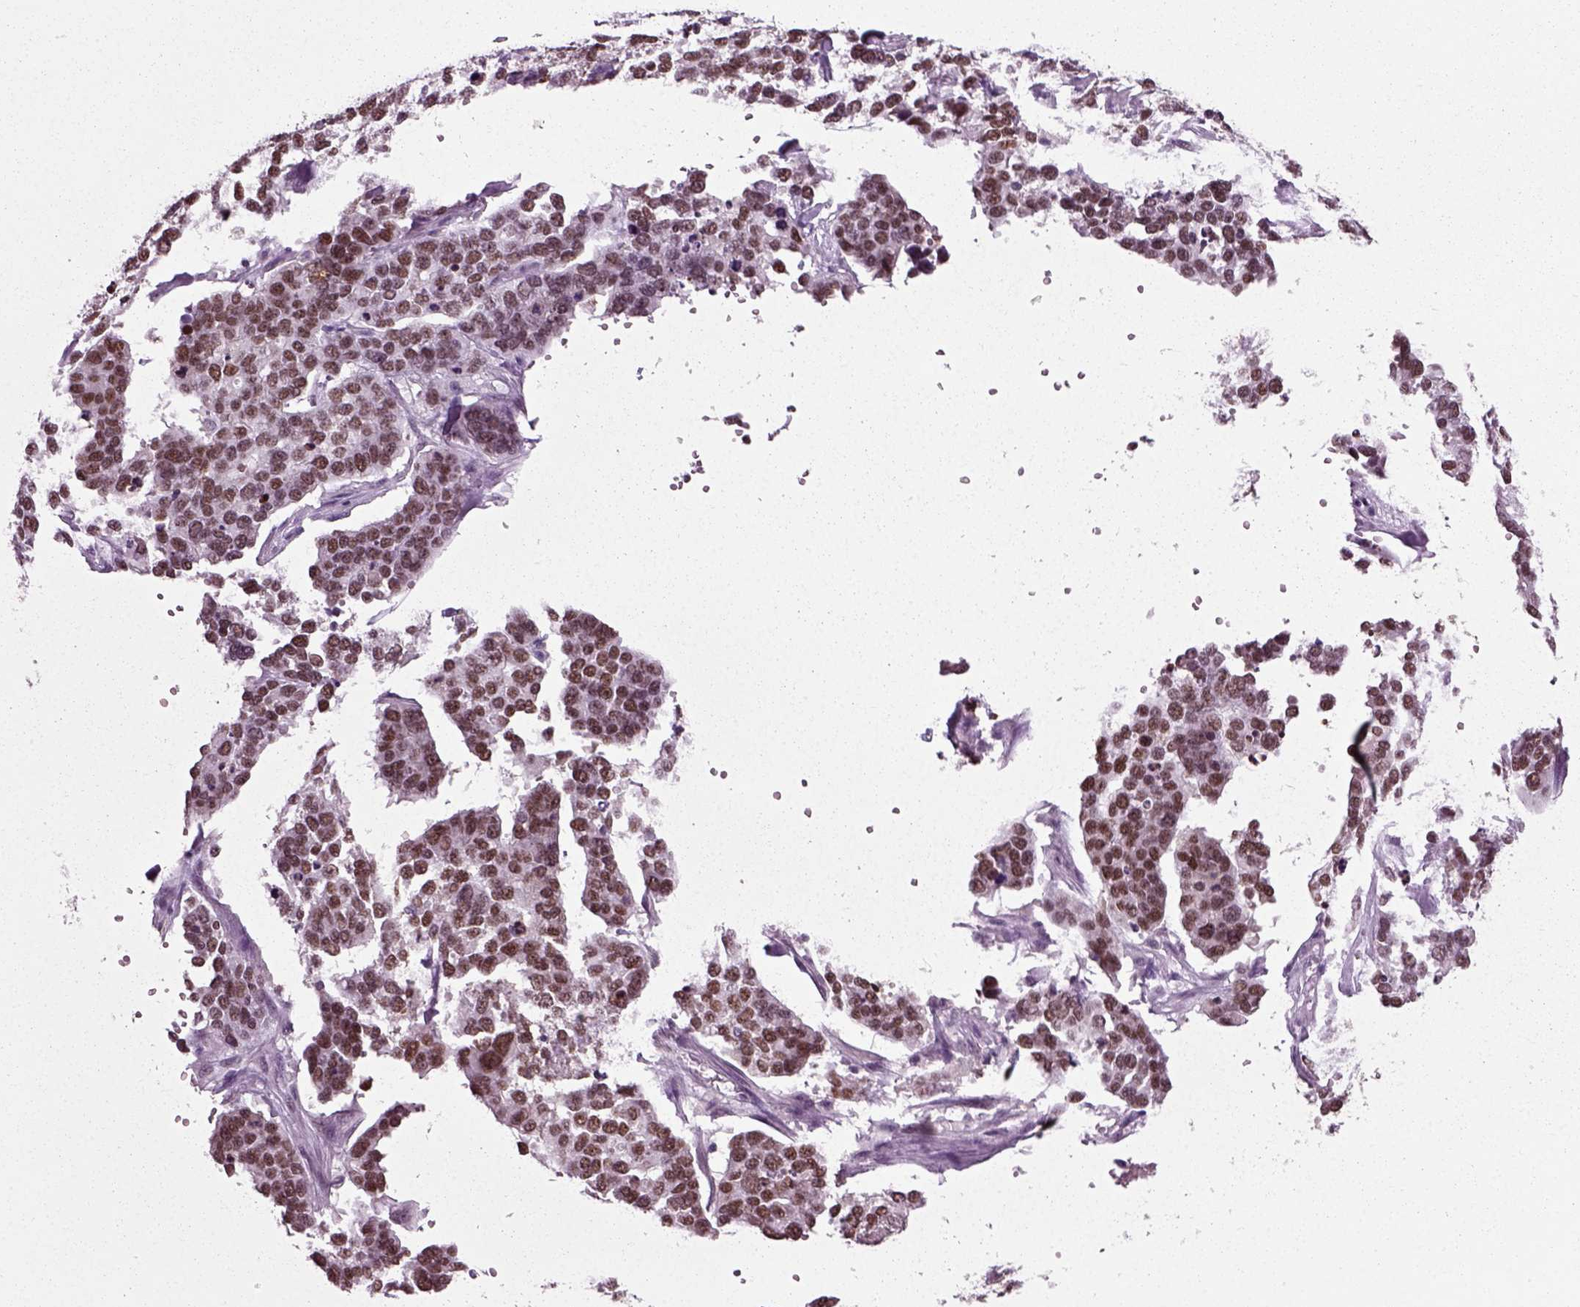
{"staining": {"intensity": "strong", "quantity": ">75%", "location": "nuclear"}, "tissue": "ovarian cancer", "cell_type": "Tumor cells", "image_type": "cancer", "snomed": [{"axis": "morphology", "description": "Carcinoma, endometroid"}, {"axis": "topography", "description": "Ovary"}], "caption": "Endometroid carcinoma (ovarian) tissue displays strong nuclear expression in about >75% of tumor cells", "gene": "RCOR3", "patient": {"sex": "female", "age": 65}}